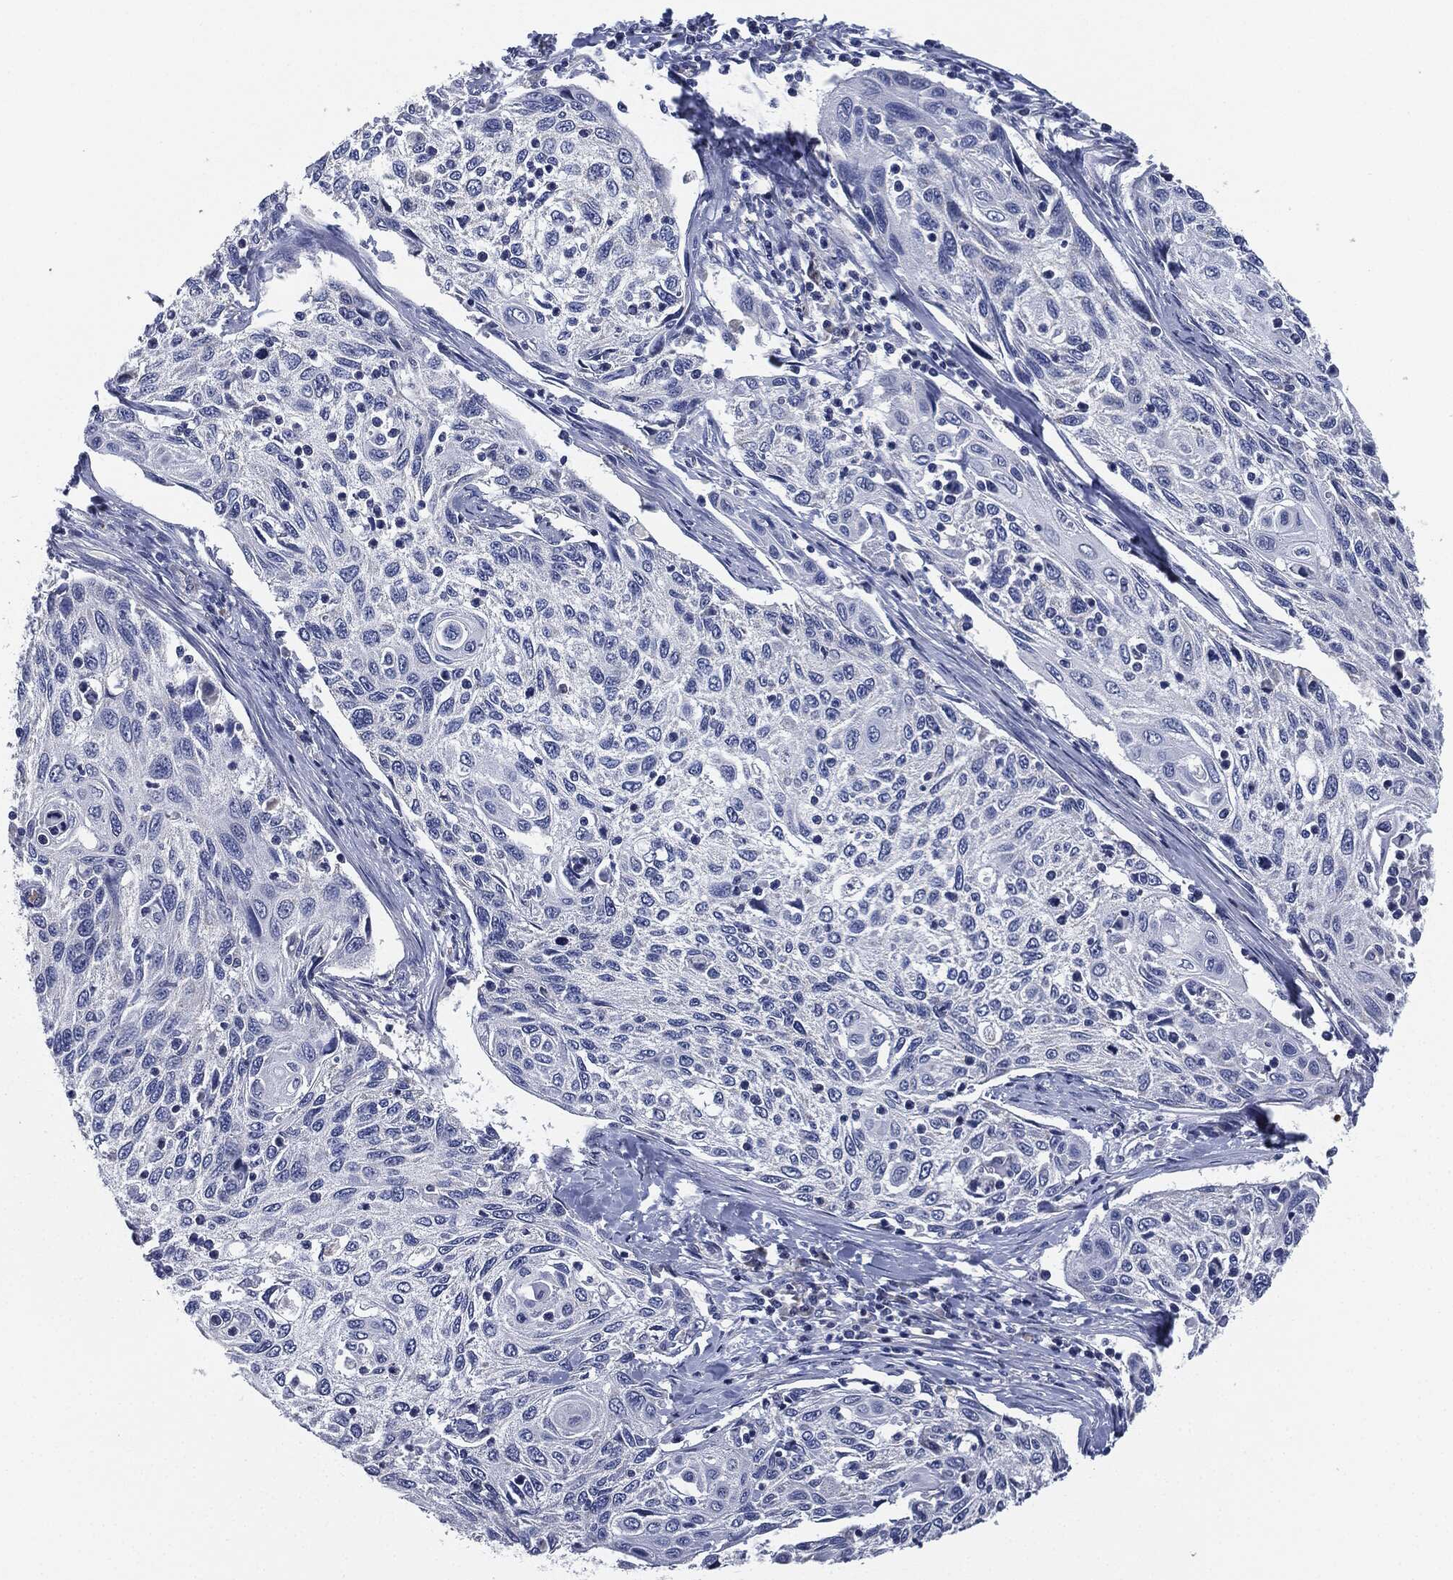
{"staining": {"intensity": "negative", "quantity": "none", "location": "none"}, "tissue": "cervical cancer", "cell_type": "Tumor cells", "image_type": "cancer", "snomed": [{"axis": "morphology", "description": "Squamous cell carcinoma, NOS"}, {"axis": "topography", "description": "Cervix"}], "caption": "The IHC histopathology image has no significant staining in tumor cells of cervical squamous cell carcinoma tissue. (Immunohistochemistry, brightfield microscopy, high magnification).", "gene": "SIGLEC9", "patient": {"sex": "female", "age": 70}}